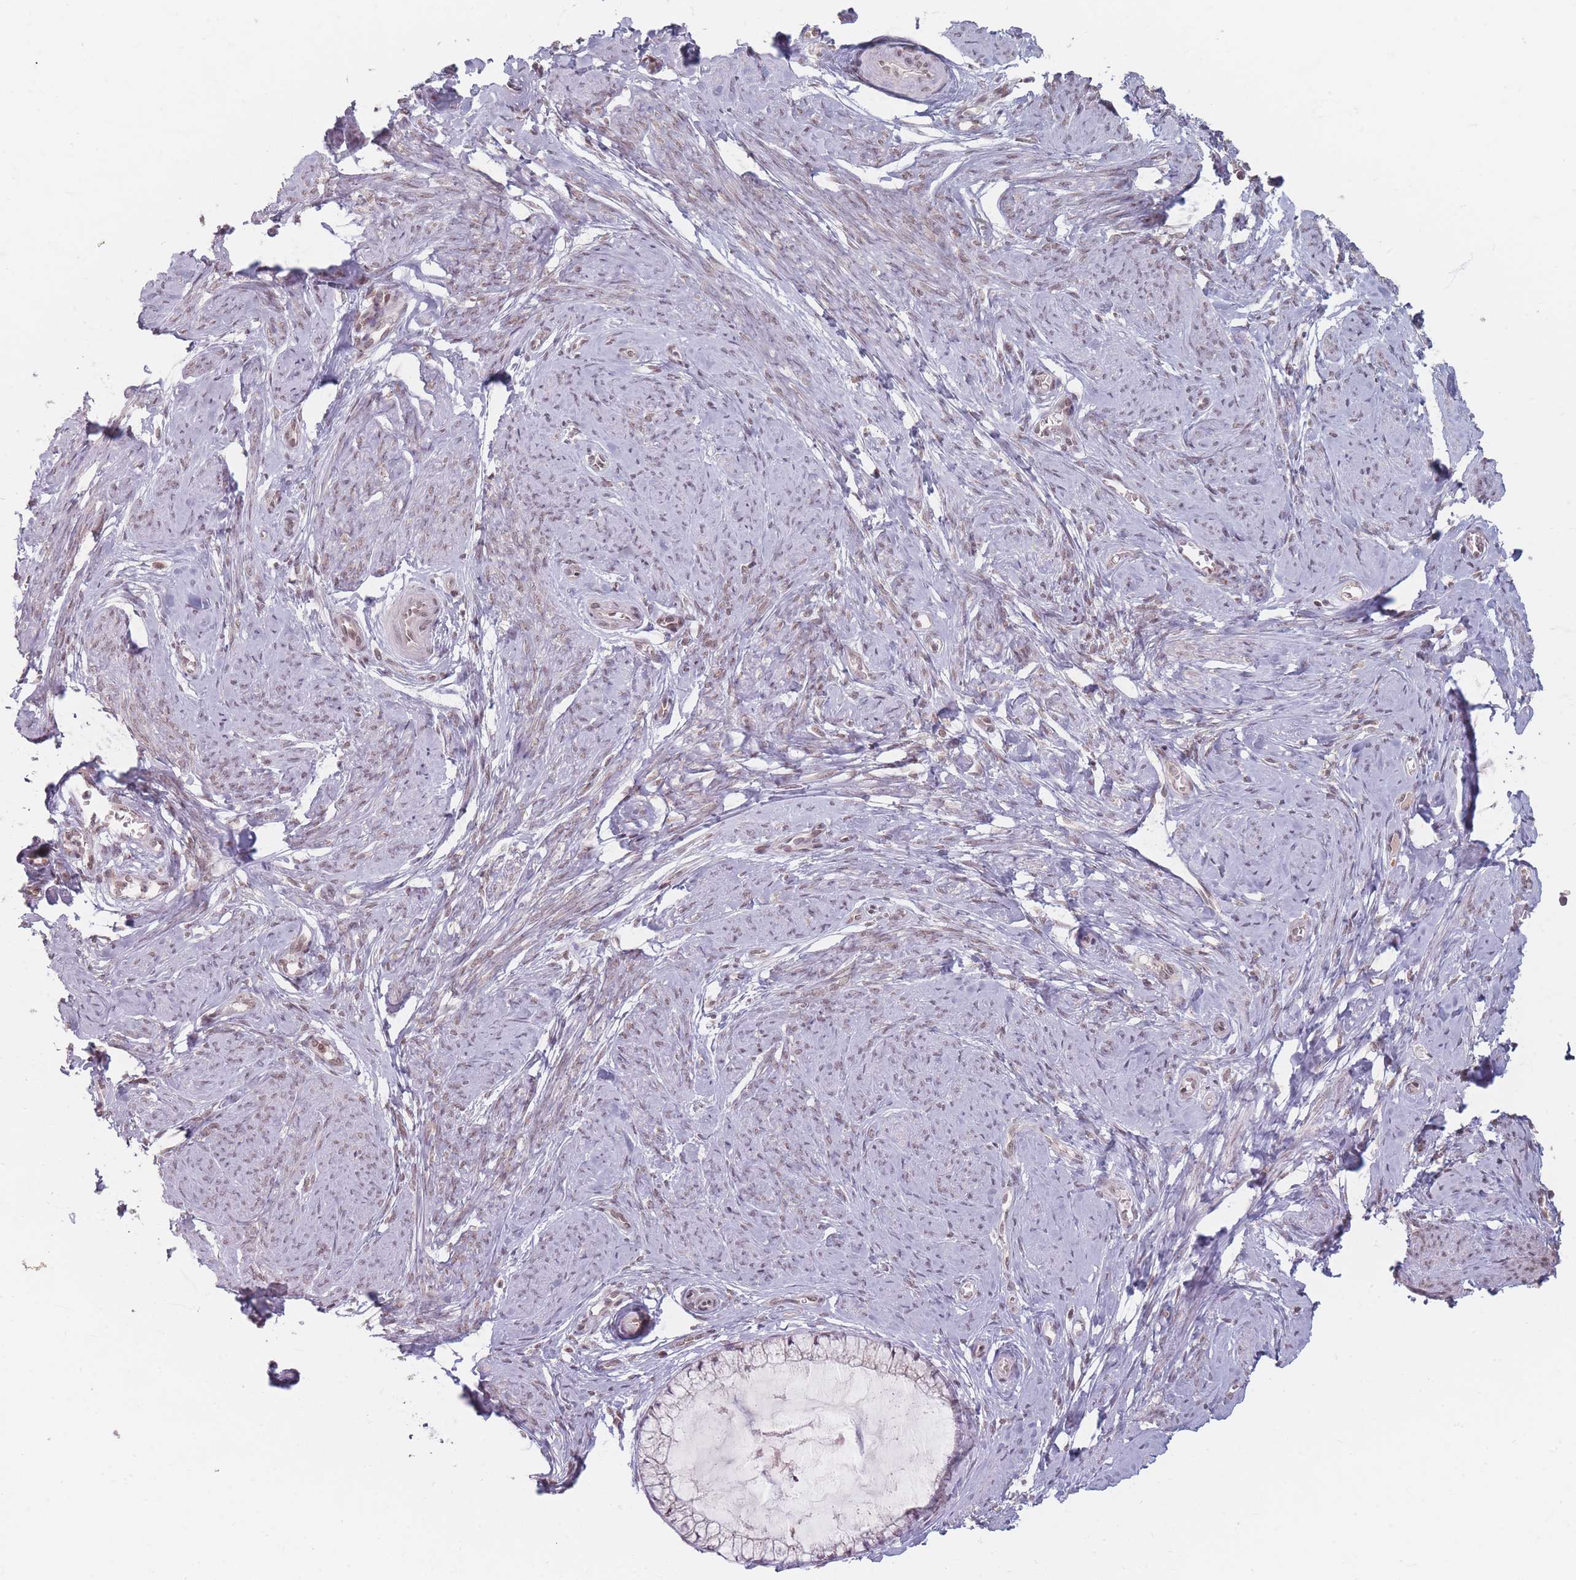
{"staining": {"intensity": "weak", "quantity": "25%-75%", "location": "nuclear"}, "tissue": "cervix", "cell_type": "Glandular cells", "image_type": "normal", "snomed": [{"axis": "morphology", "description": "Normal tissue, NOS"}, {"axis": "topography", "description": "Cervix"}], "caption": "Immunohistochemistry photomicrograph of unremarkable cervix stained for a protein (brown), which shows low levels of weak nuclear staining in about 25%-75% of glandular cells.", "gene": "SPATA45", "patient": {"sex": "female", "age": 42}}